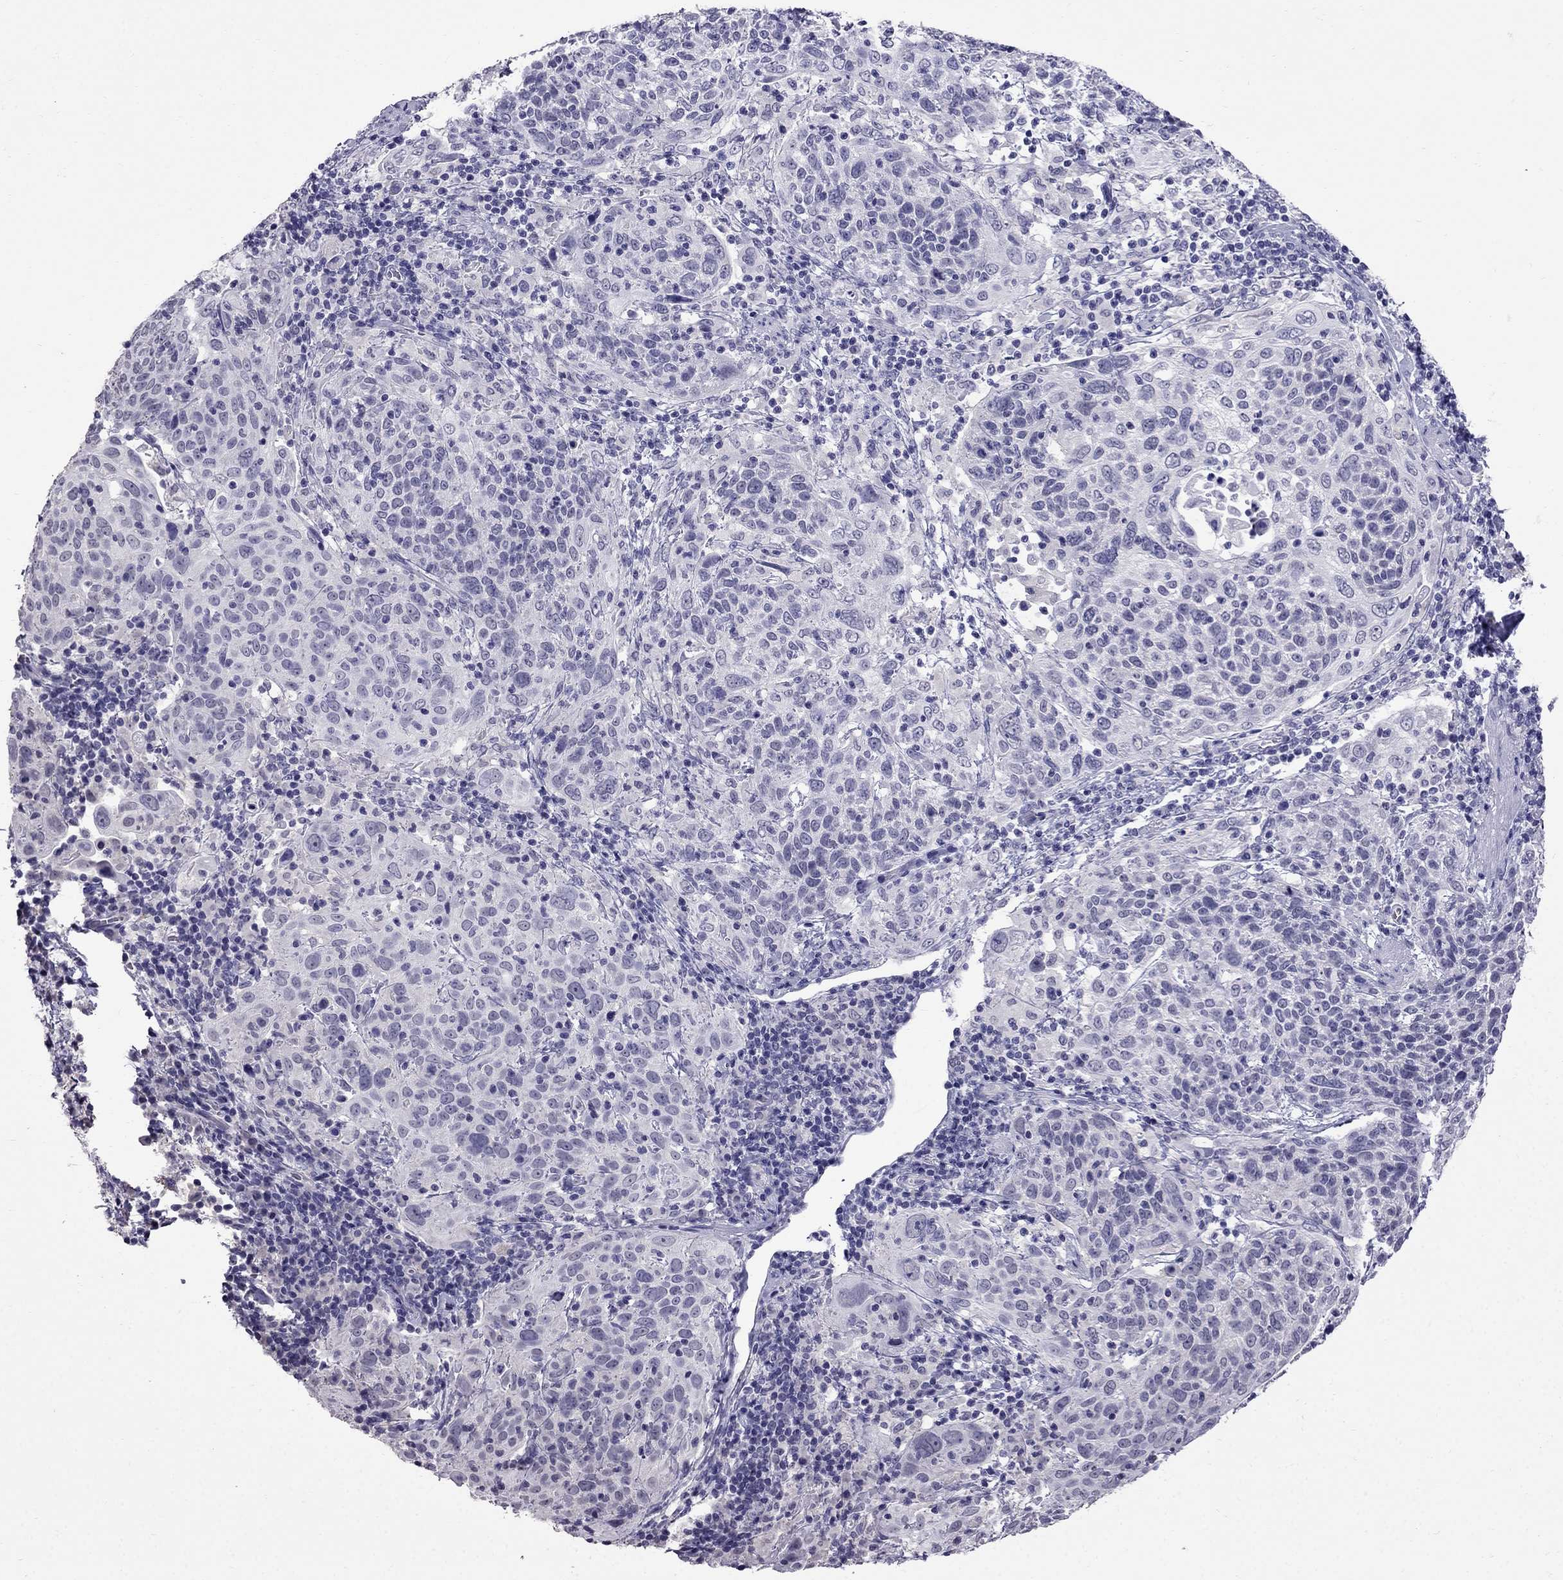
{"staining": {"intensity": "negative", "quantity": "none", "location": "none"}, "tissue": "cervical cancer", "cell_type": "Tumor cells", "image_type": "cancer", "snomed": [{"axis": "morphology", "description": "Squamous cell carcinoma, NOS"}, {"axis": "topography", "description": "Cervix"}], "caption": "Immunohistochemistry (IHC) of cervical cancer displays no staining in tumor cells.", "gene": "OLFM4", "patient": {"sex": "female", "age": 61}}